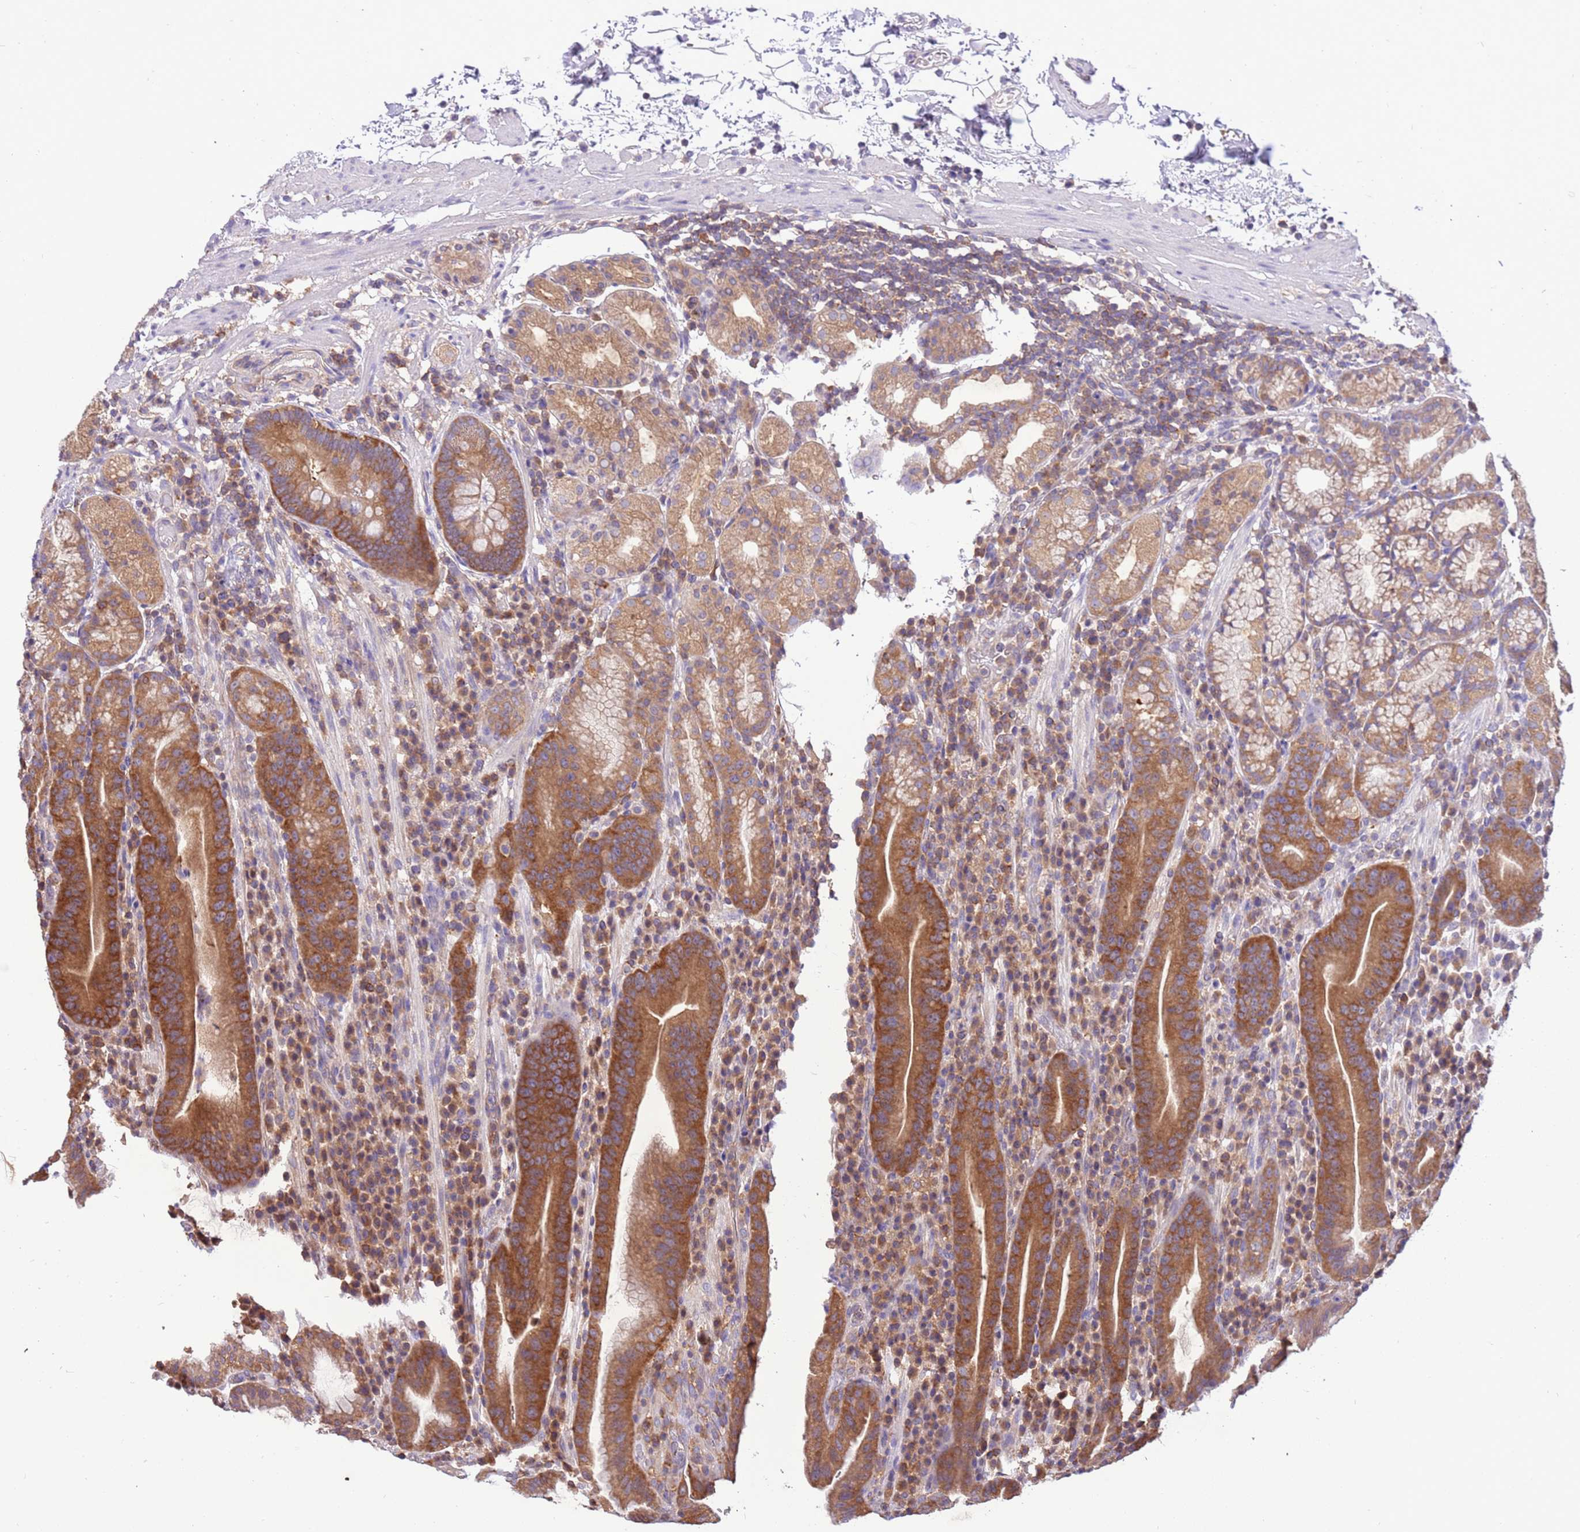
{"staining": {"intensity": "moderate", "quantity": ">75%", "location": "cytoplasmic/membranous"}, "tissue": "stomach", "cell_type": "Glandular cells", "image_type": "normal", "snomed": [{"axis": "morphology", "description": "Normal tissue, NOS"}, {"axis": "morphology", "description": "Inflammation, NOS"}, {"axis": "topography", "description": "Stomach"}], "caption": "Protein expression by immunohistochemistry exhibits moderate cytoplasmic/membranous positivity in approximately >75% of glandular cells in benign stomach. Nuclei are stained in blue.", "gene": "STIP1", "patient": {"sex": "male", "age": 79}}